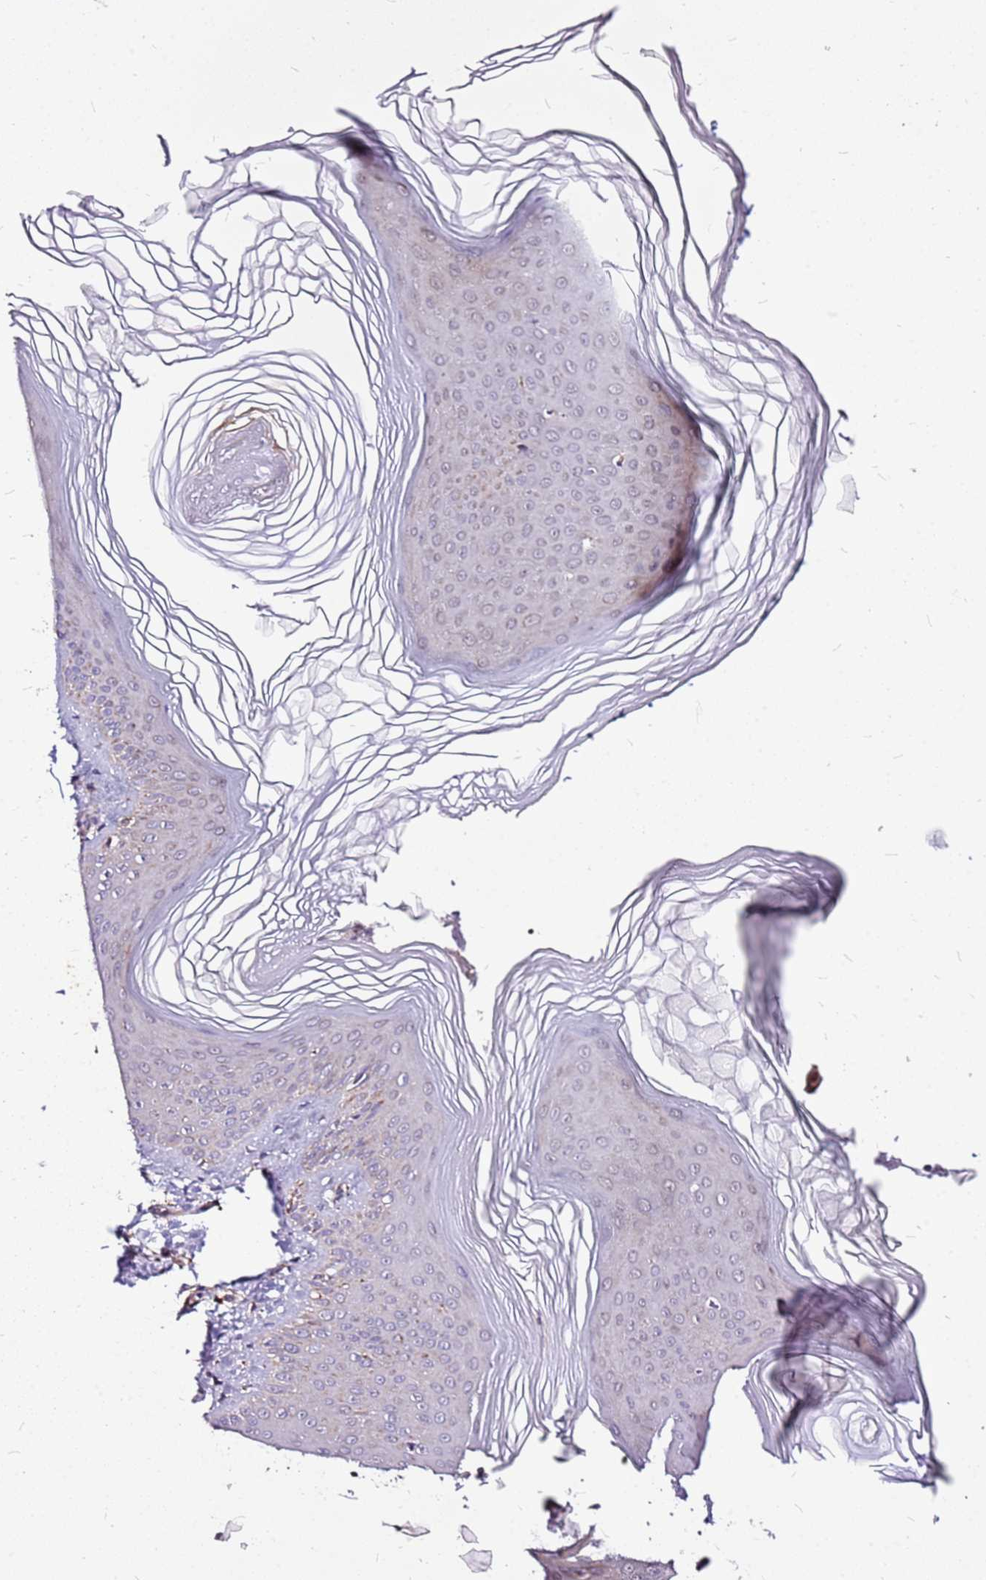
{"staining": {"intensity": "moderate", "quantity": "25%-75%", "location": "cytoplasmic/membranous"}, "tissue": "skin", "cell_type": "Epidermal cells", "image_type": "normal", "snomed": [{"axis": "morphology", "description": "Normal tissue, NOS"}, {"axis": "morphology", "description": "Inflammation, NOS"}, {"axis": "topography", "description": "Soft tissue"}, {"axis": "topography", "description": "Anal"}], "caption": "Benign skin demonstrates moderate cytoplasmic/membranous staining in about 25%-75% of epidermal cells.", "gene": "OR51T1", "patient": {"sex": "female", "age": 15}}